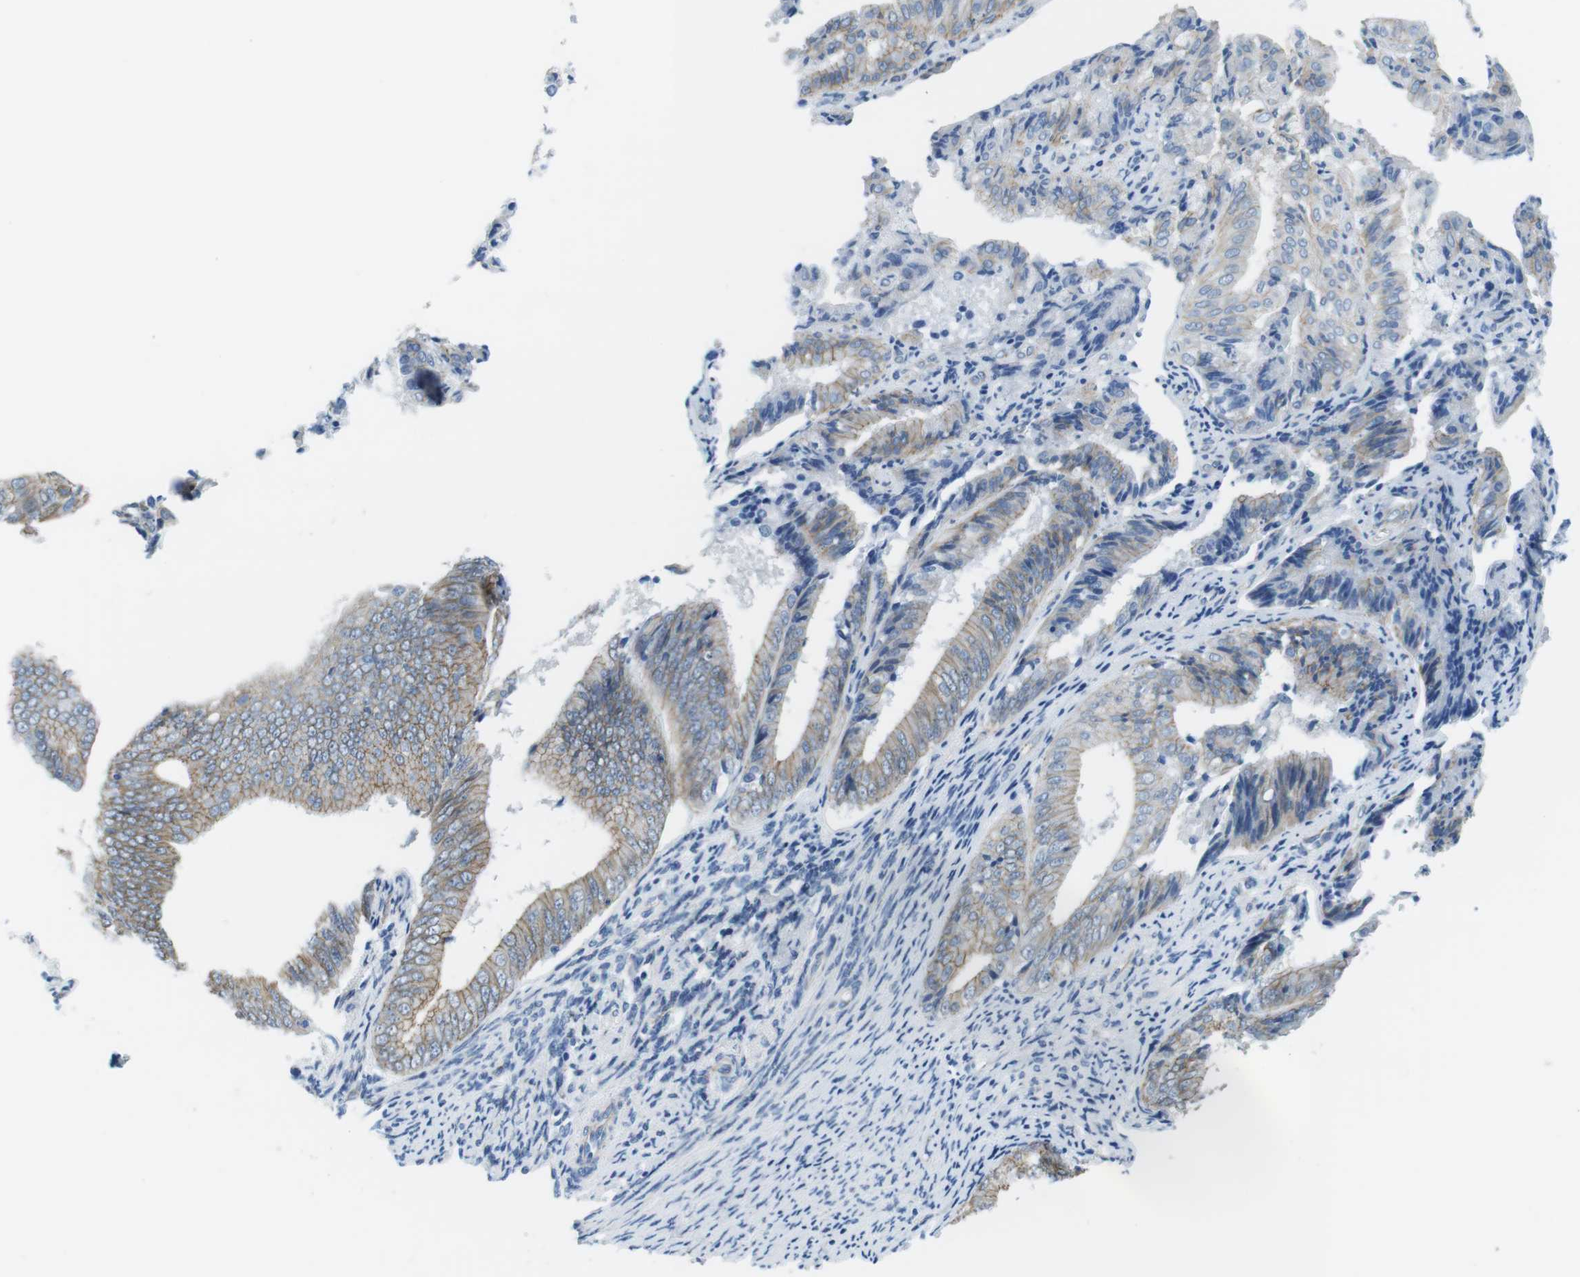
{"staining": {"intensity": "weak", "quantity": ">75%", "location": "cytoplasmic/membranous"}, "tissue": "endometrial cancer", "cell_type": "Tumor cells", "image_type": "cancer", "snomed": [{"axis": "morphology", "description": "Adenocarcinoma, NOS"}, {"axis": "topography", "description": "Endometrium"}], "caption": "Tumor cells reveal weak cytoplasmic/membranous expression in approximately >75% of cells in endometrial cancer (adenocarcinoma).", "gene": "SLC6A6", "patient": {"sex": "female", "age": 63}}